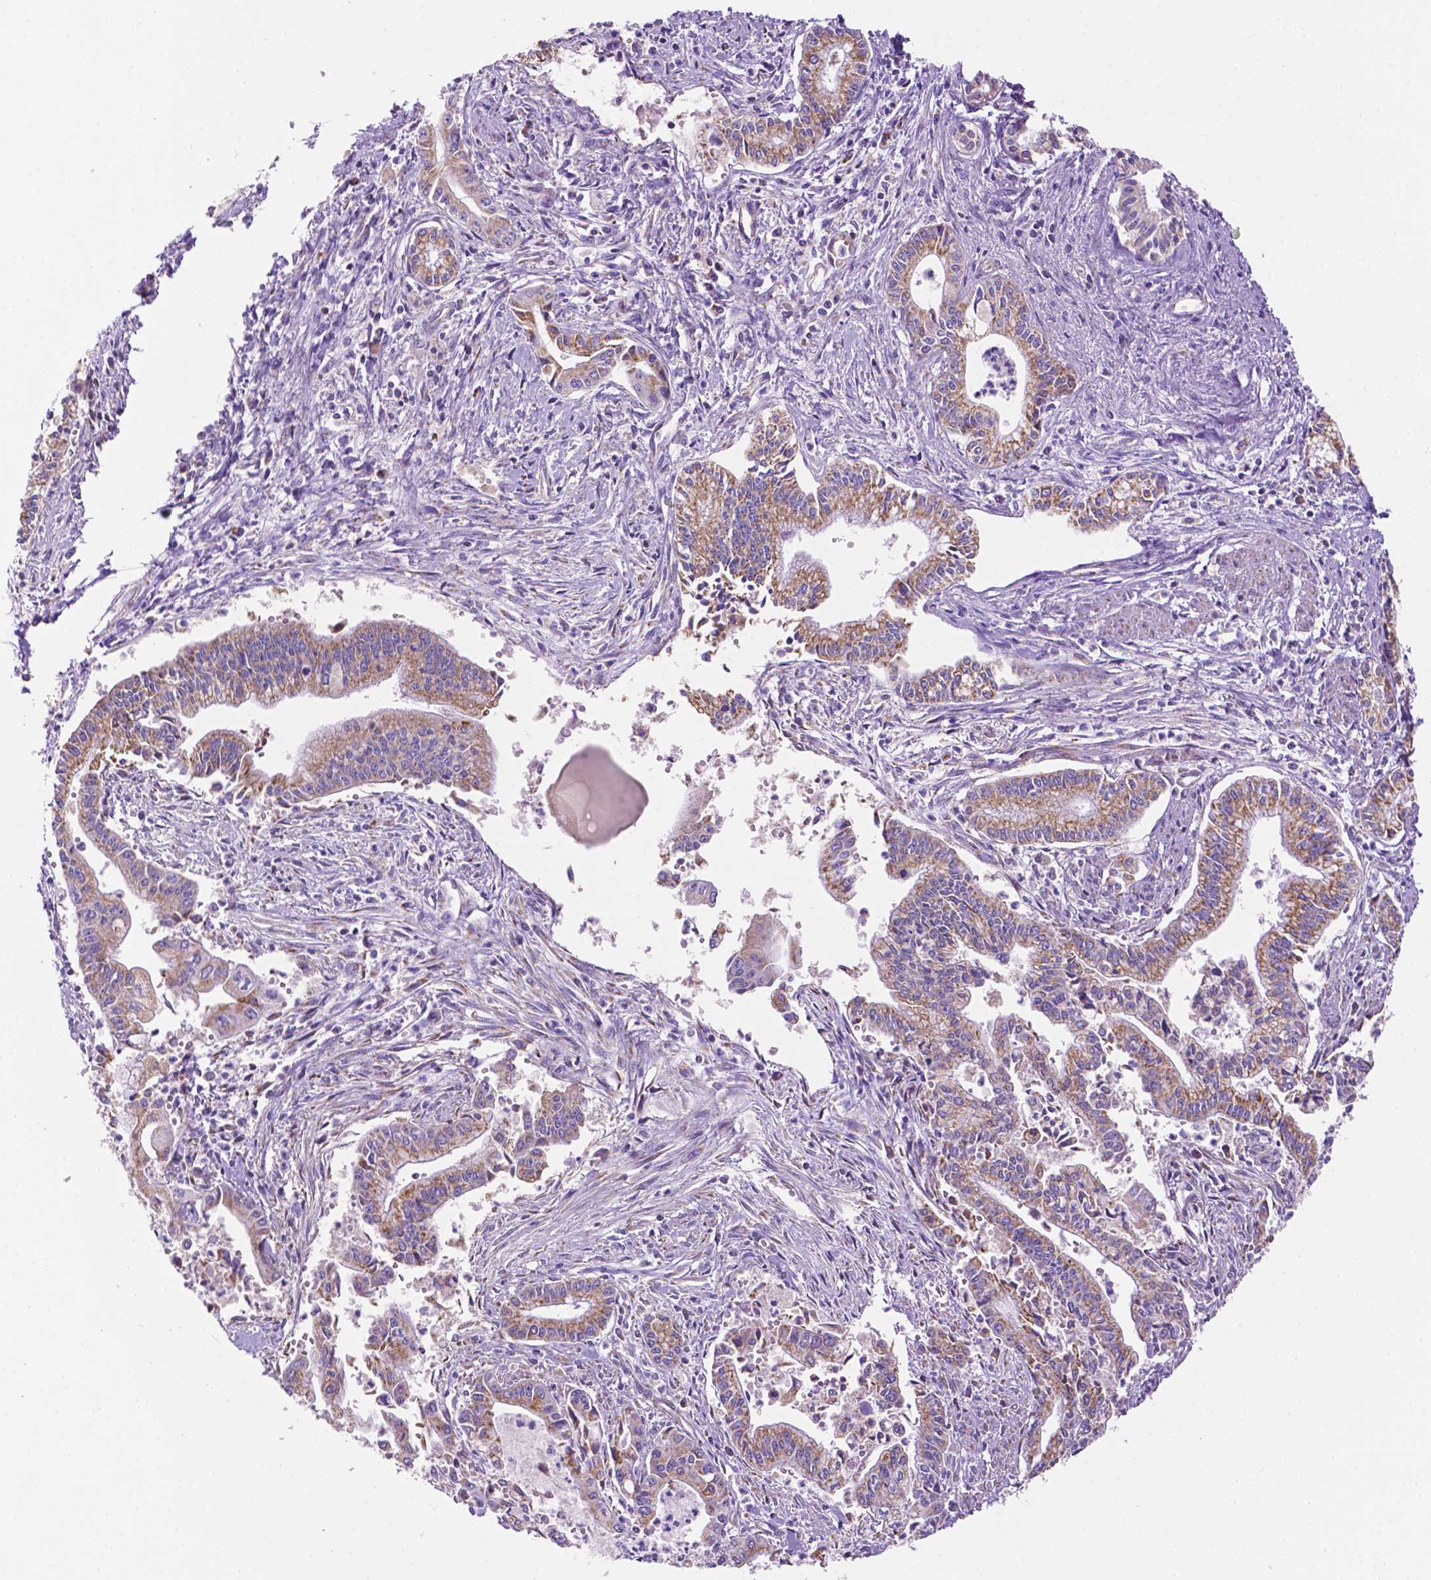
{"staining": {"intensity": "weak", "quantity": ">75%", "location": "cytoplasmic/membranous"}, "tissue": "pancreatic cancer", "cell_type": "Tumor cells", "image_type": "cancer", "snomed": [{"axis": "morphology", "description": "Adenocarcinoma, NOS"}, {"axis": "topography", "description": "Pancreas"}], "caption": "Protein staining reveals weak cytoplasmic/membranous staining in approximately >75% of tumor cells in pancreatic cancer.", "gene": "PHYHIP", "patient": {"sex": "female", "age": 65}}